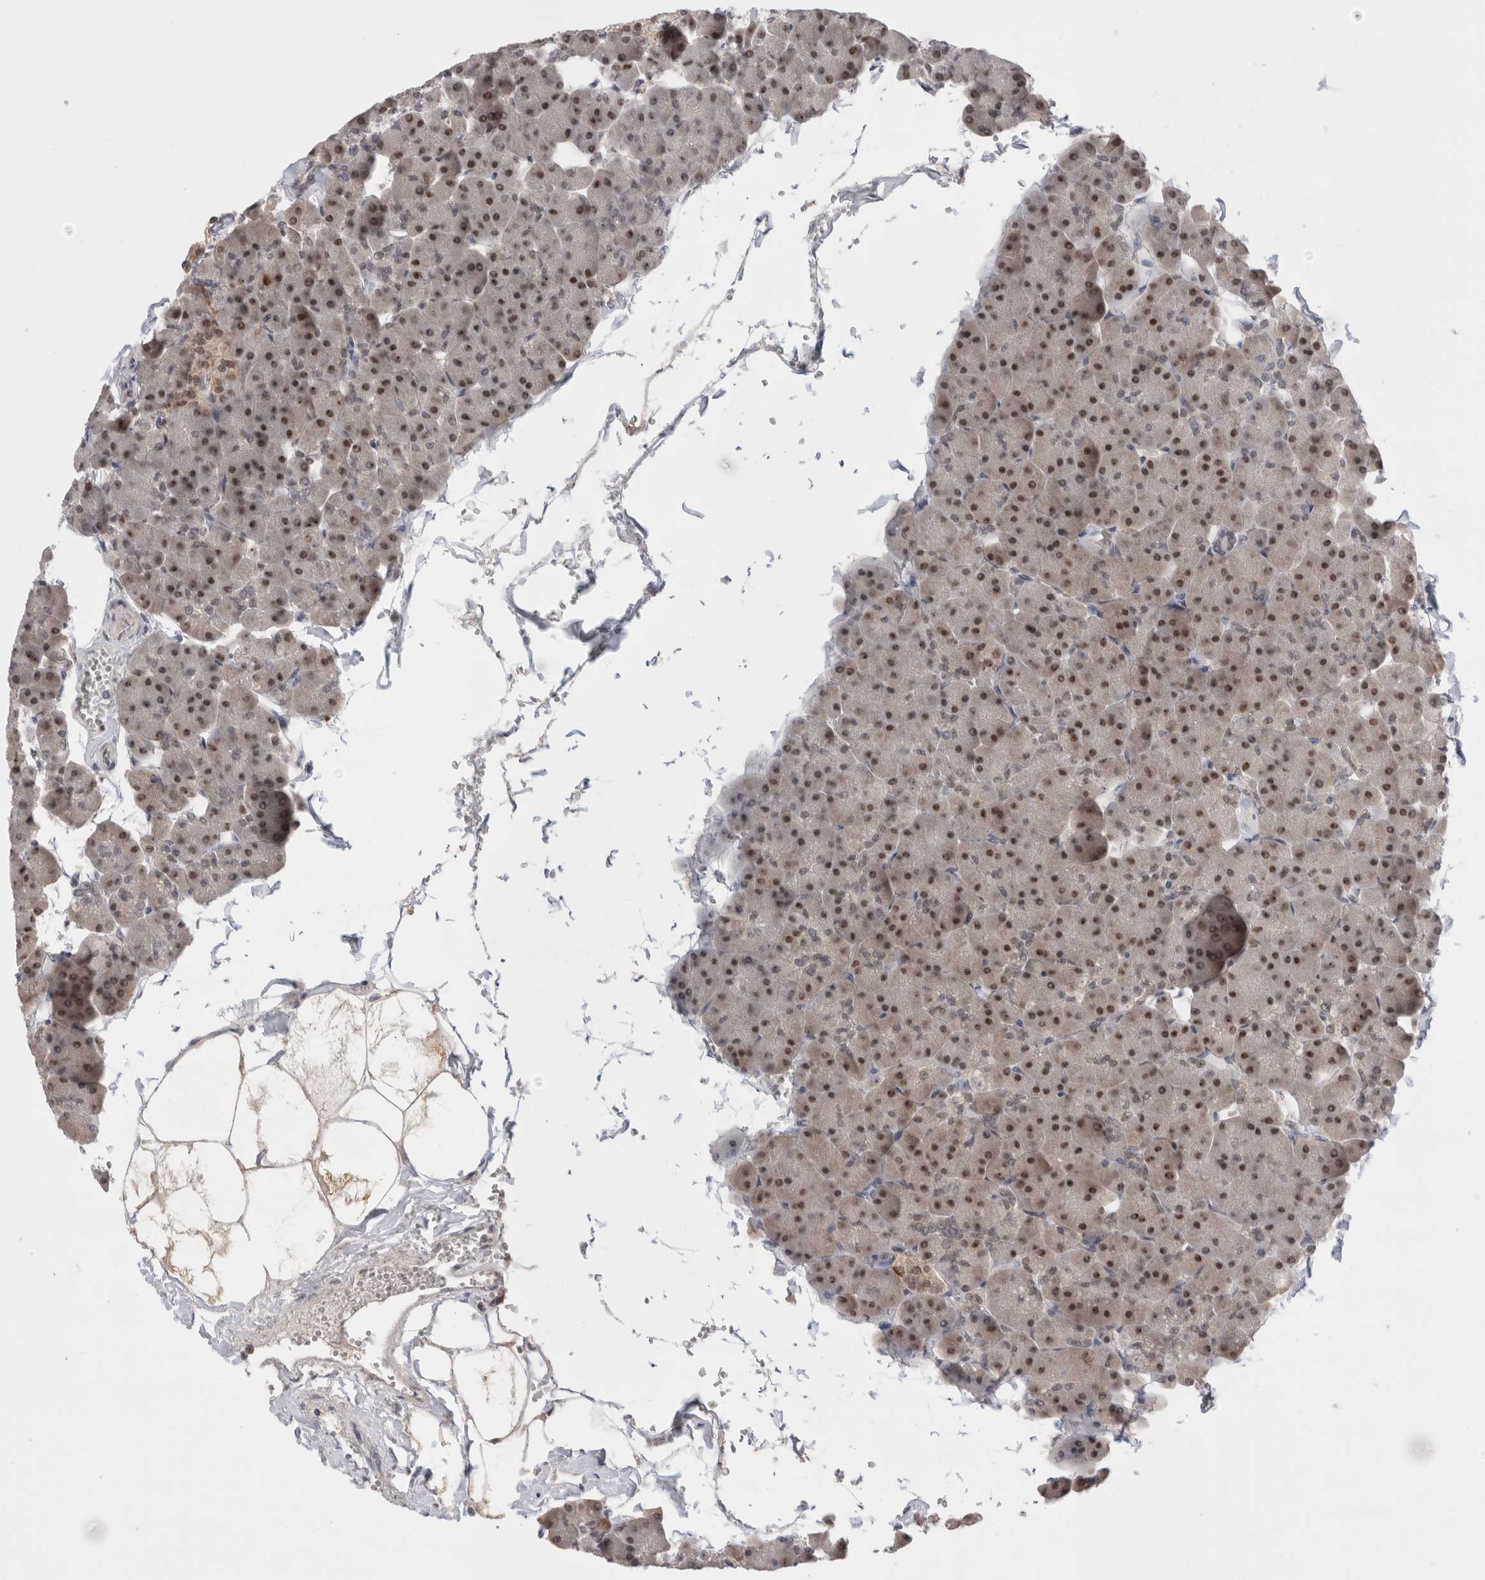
{"staining": {"intensity": "moderate", "quantity": ">75%", "location": "nuclear"}, "tissue": "pancreas", "cell_type": "Exocrine glandular cells", "image_type": "normal", "snomed": [{"axis": "morphology", "description": "Normal tissue, NOS"}, {"axis": "topography", "description": "Pancreas"}], "caption": "Benign pancreas was stained to show a protein in brown. There is medium levels of moderate nuclear positivity in approximately >75% of exocrine glandular cells.", "gene": "ZNF24", "patient": {"sex": "male", "age": 35}}